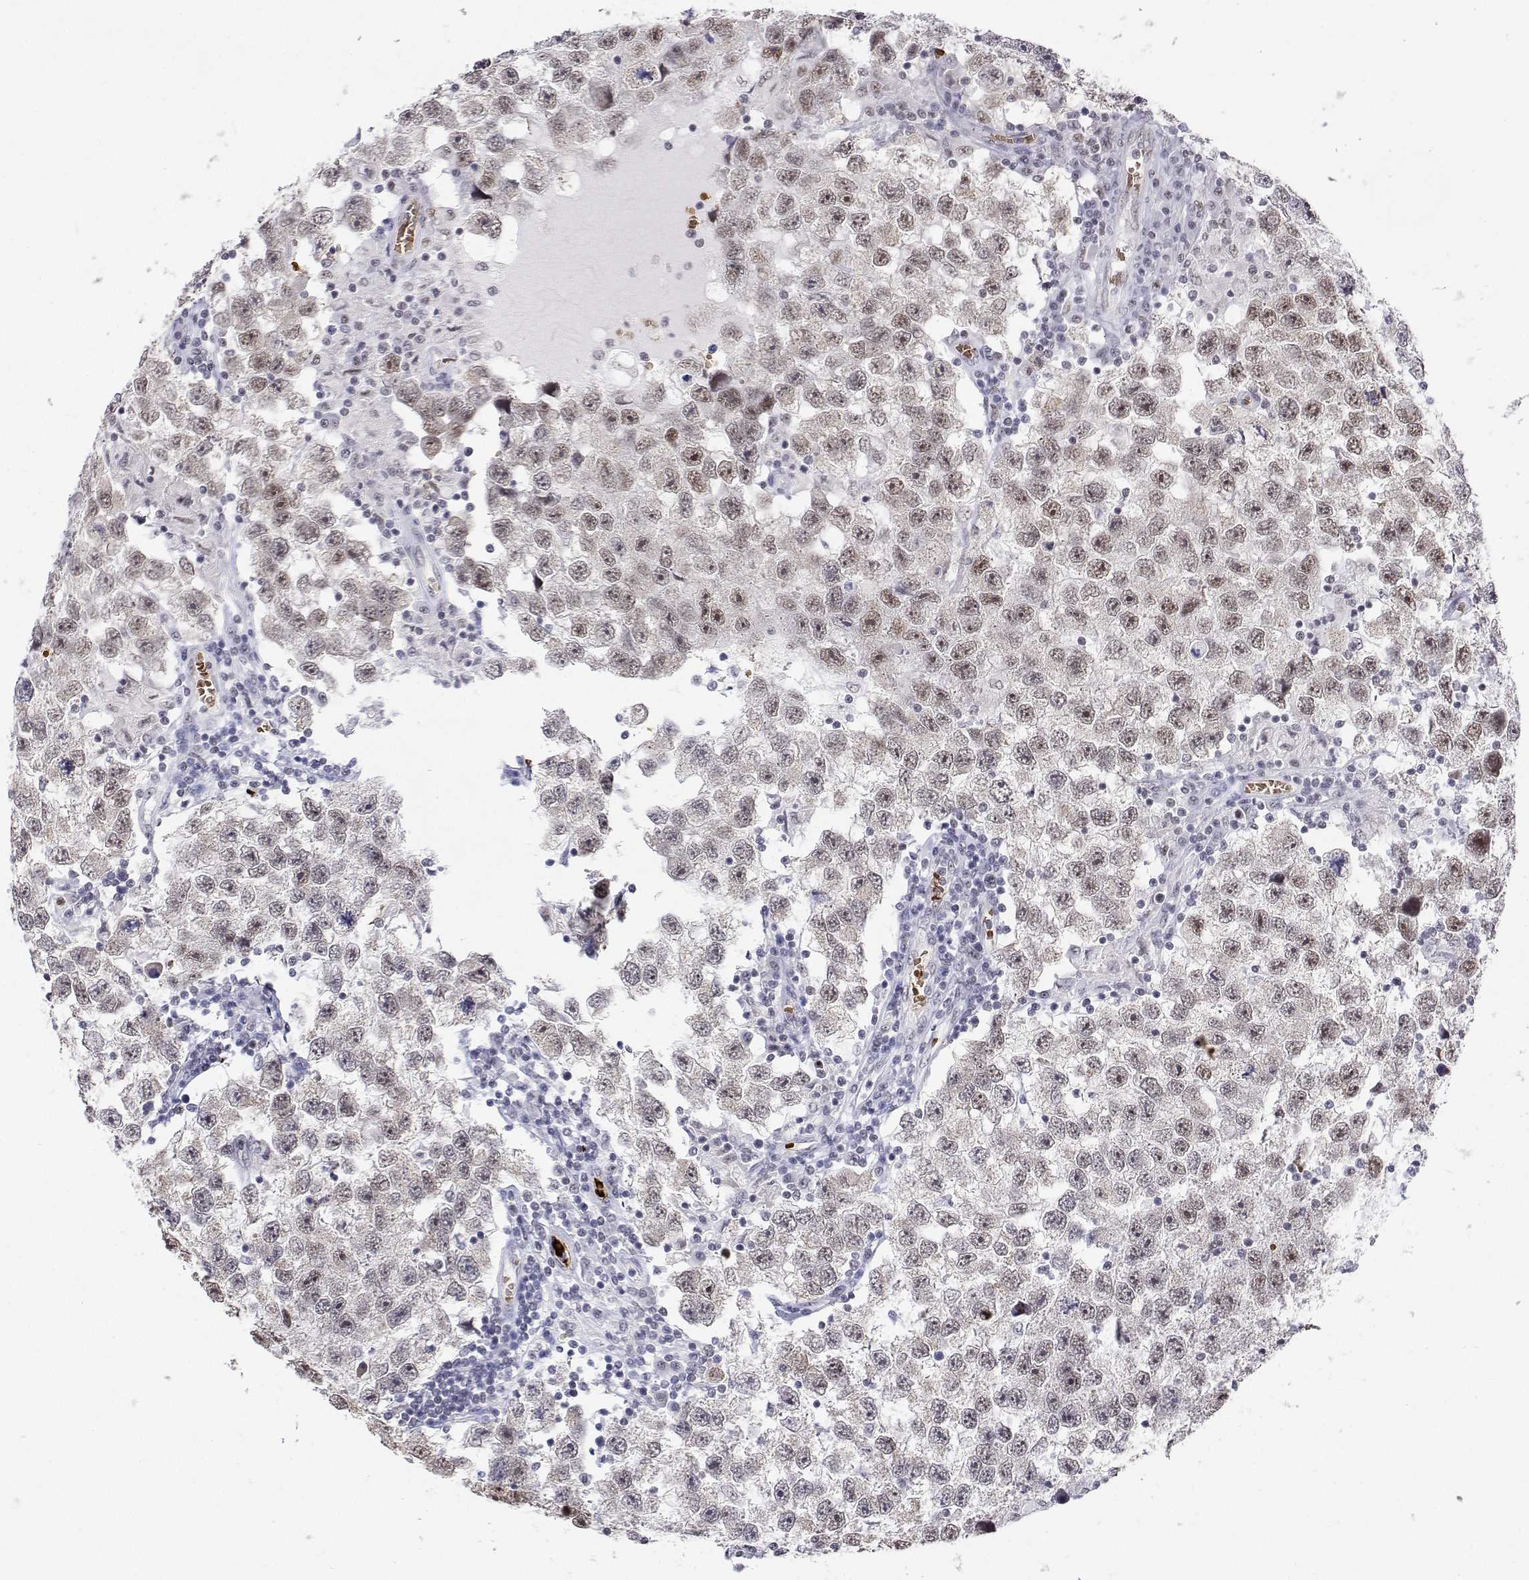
{"staining": {"intensity": "moderate", "quantity": "25%-75%", "location": "nuclear"}, "tissue": "testis cancer", "cell_type": "Tumor cells", "image_type": "cancer", "snomed": [{"axis": "morphology", "description": "Seminoma, NOS"}, {"axis": "topography", "description": "Testis"}], "caption": "A micrograph of seminoma (testis) stained for a protein displays moderate nuclear brown staining in tumor cells.", "gene": "ADAR", "patient": {"sex": "male", "age": 26}}